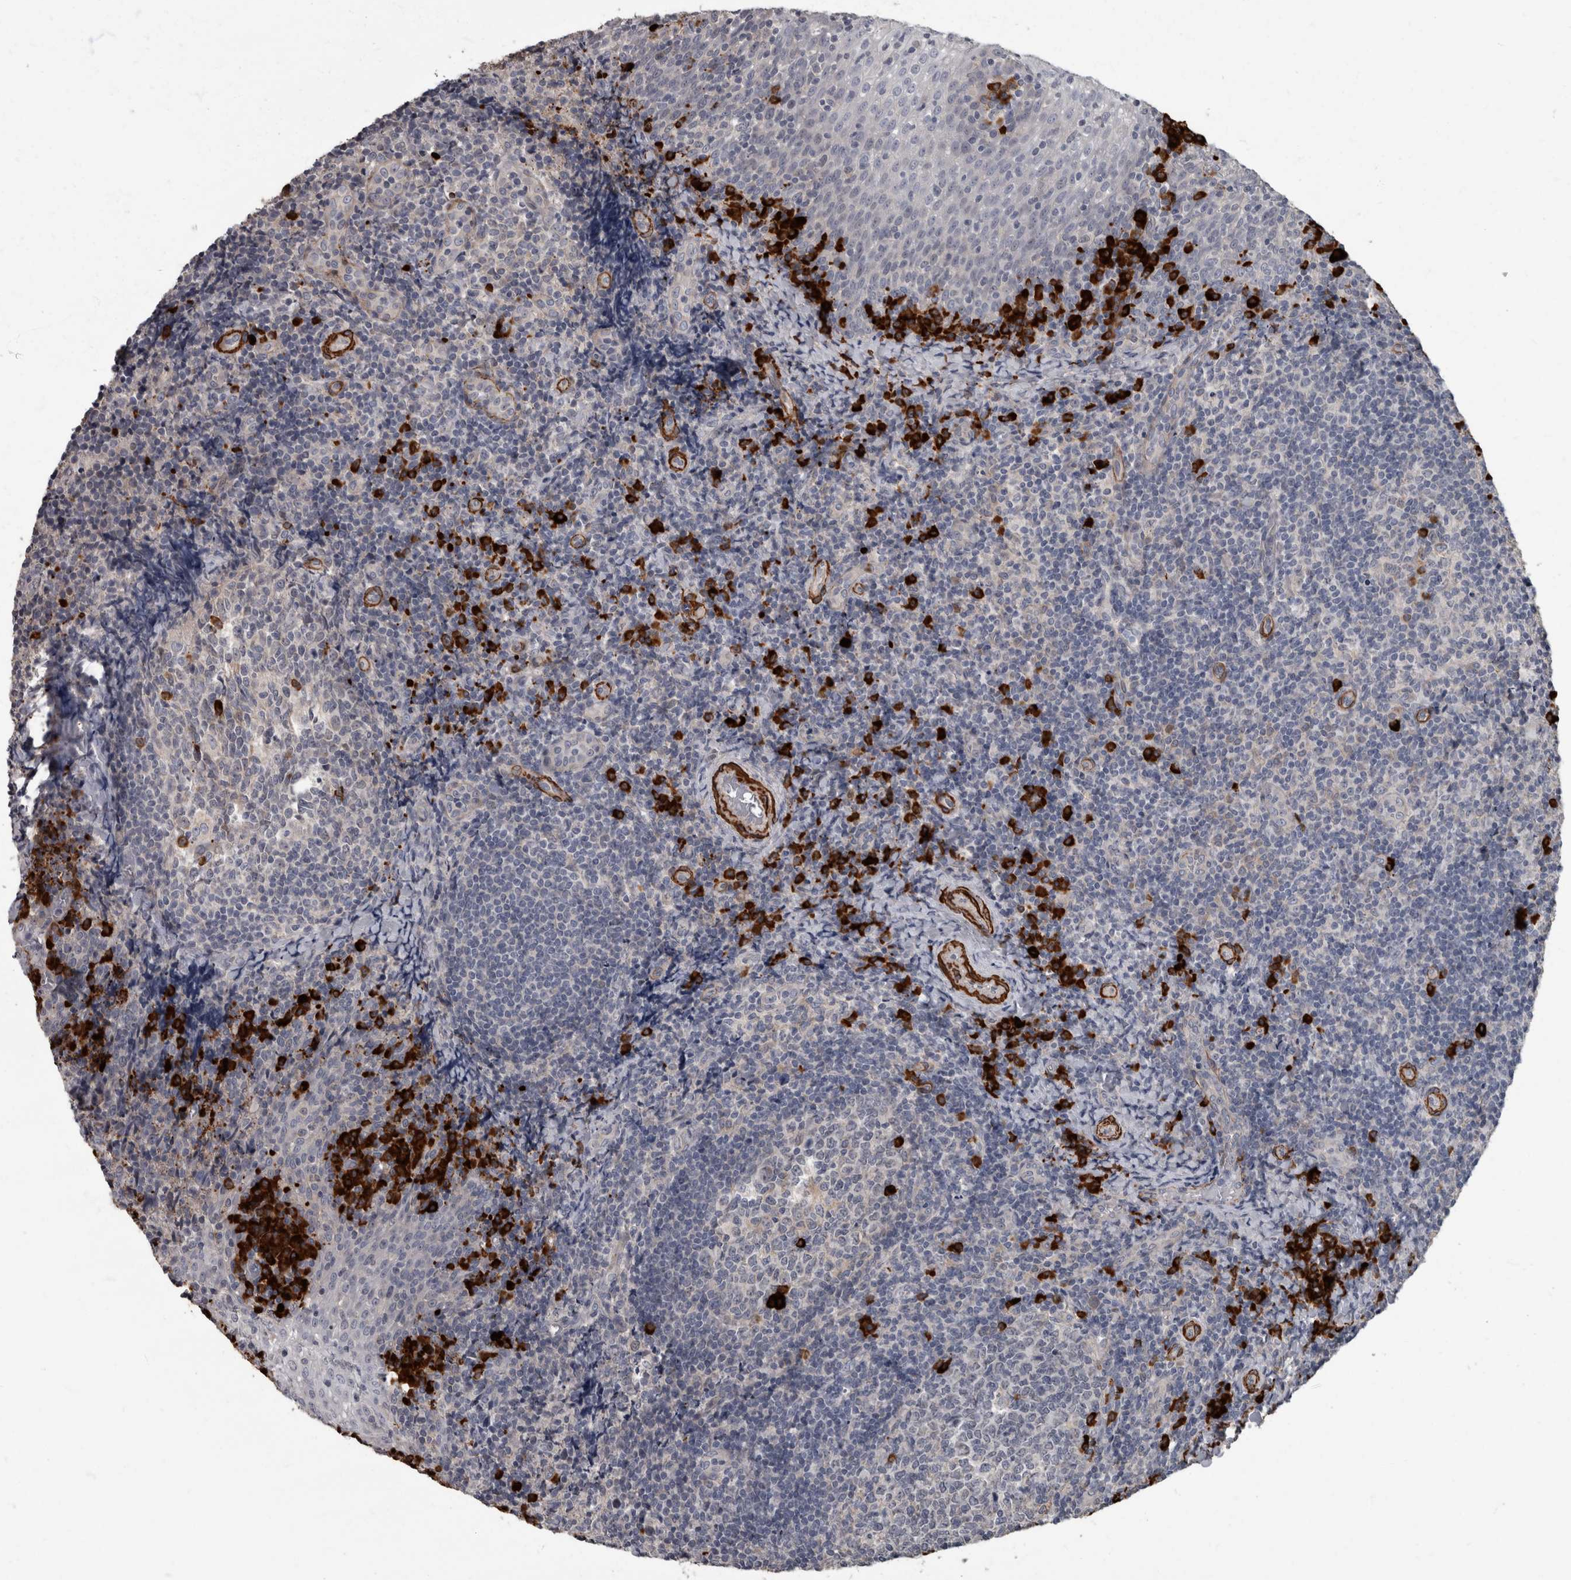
{"staining": {"intensity": "strong", "quantity": "<25%", "location": "cytoplasmic/membranous"}, "tissue": "tonsil", "cell_type": "Germinal center cells", "image_type": "normal", "snomed": [{"axis": "morphology", "description": "Normal tissue, NOS"}, {"axis": "topography", "description": "Tonsil"}], "caption": "A histopathology image of human tonsil stained for a protein demonstrates strong cytoplasmic/membranous brown staining in germinal center cells.", "gene": "MASTL", "patient": {"sex": "female", "age": 19}}